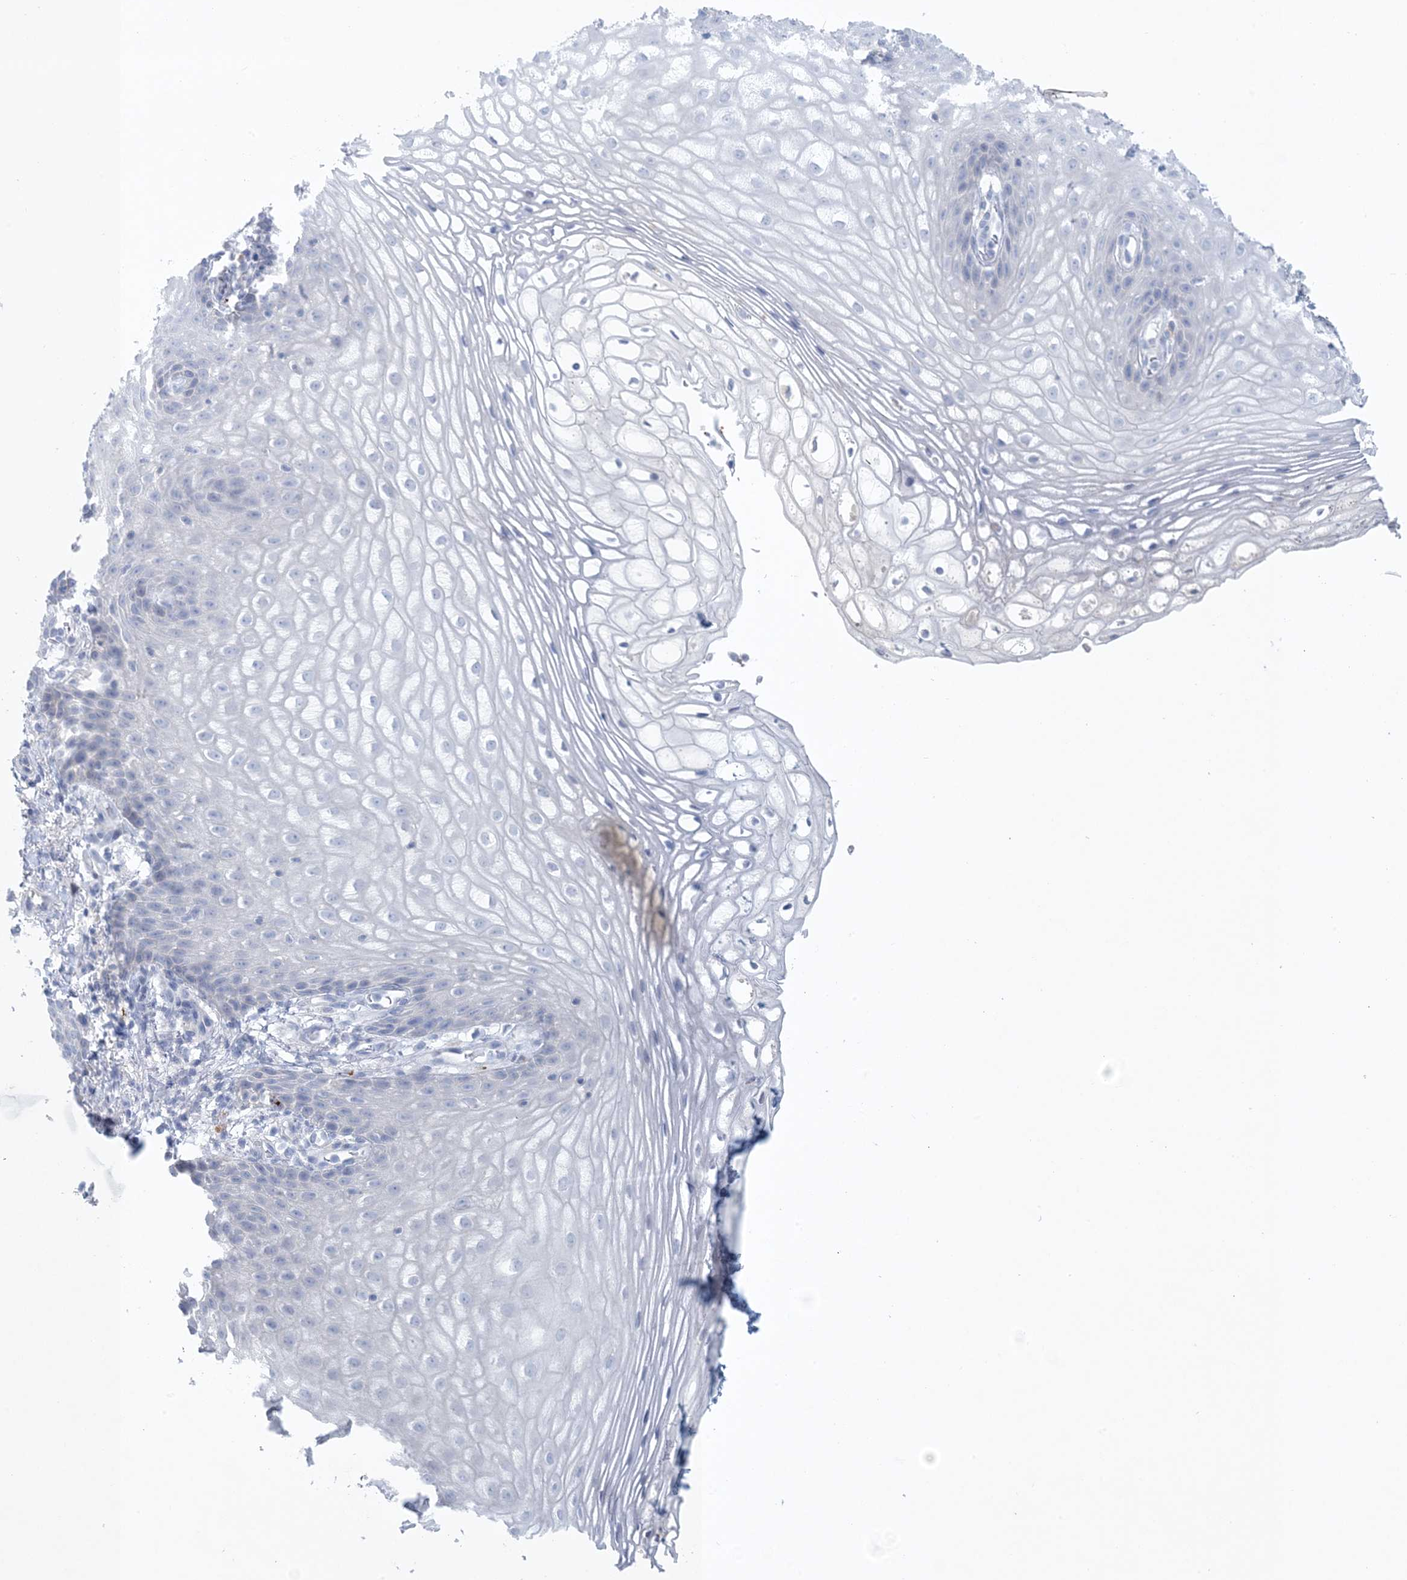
{"staining": {"intensity": "negative", "quantity": "none", "location": "none"}, "tissue": "vagina", "cell_type": "Squamous epithelial cells", "image_type": "normal", "snomed": [{"axis": "morphology", "description": "Normal tissue, NOS"}, {"axis": "topography", "description": "Vagina"}], "caption": "High power microscopy photomicrograph of an immunohistochemistry image of unremarkable vagina, revealing no significant staining in squamous epithelial cells.", "gene": "GABRG1", "patient": {"sex": "female", "age": 60}}